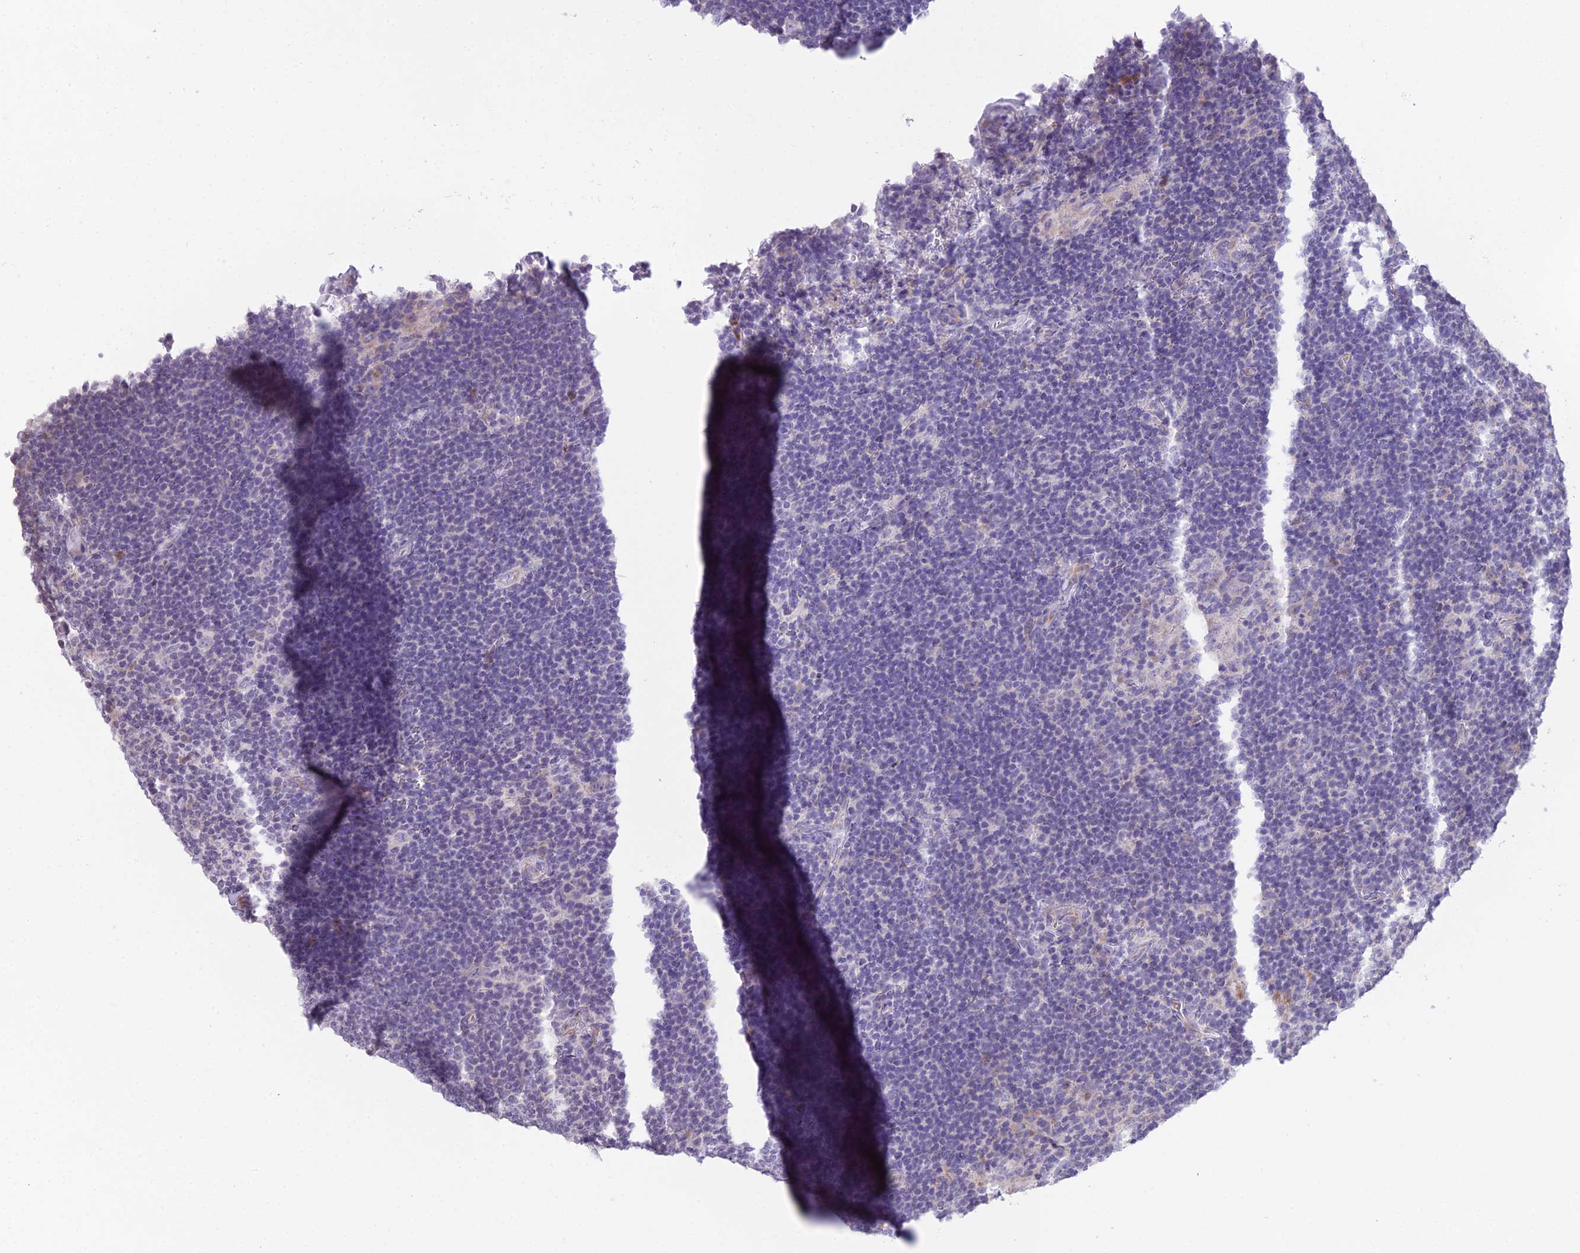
{"staining": {"intensity": "negative", "quantity": "none", "location": "none"}, "tissue": "lymphoma", "cell_type": "Tumor cells", "image_type": "cancer", "snomed": [{"axis": "morphology", "description": "Hodgkin's disease, NOS"}, {"axis": "topography", "description": "Lymph node"}], "caption": "A high-resolution image shows immunohistochemistry staining of lymphoma, which demonstrates no significant positivity in tumor cells.", "gene": "RPS26", "patient": {"sex": "female", "age": 57}}